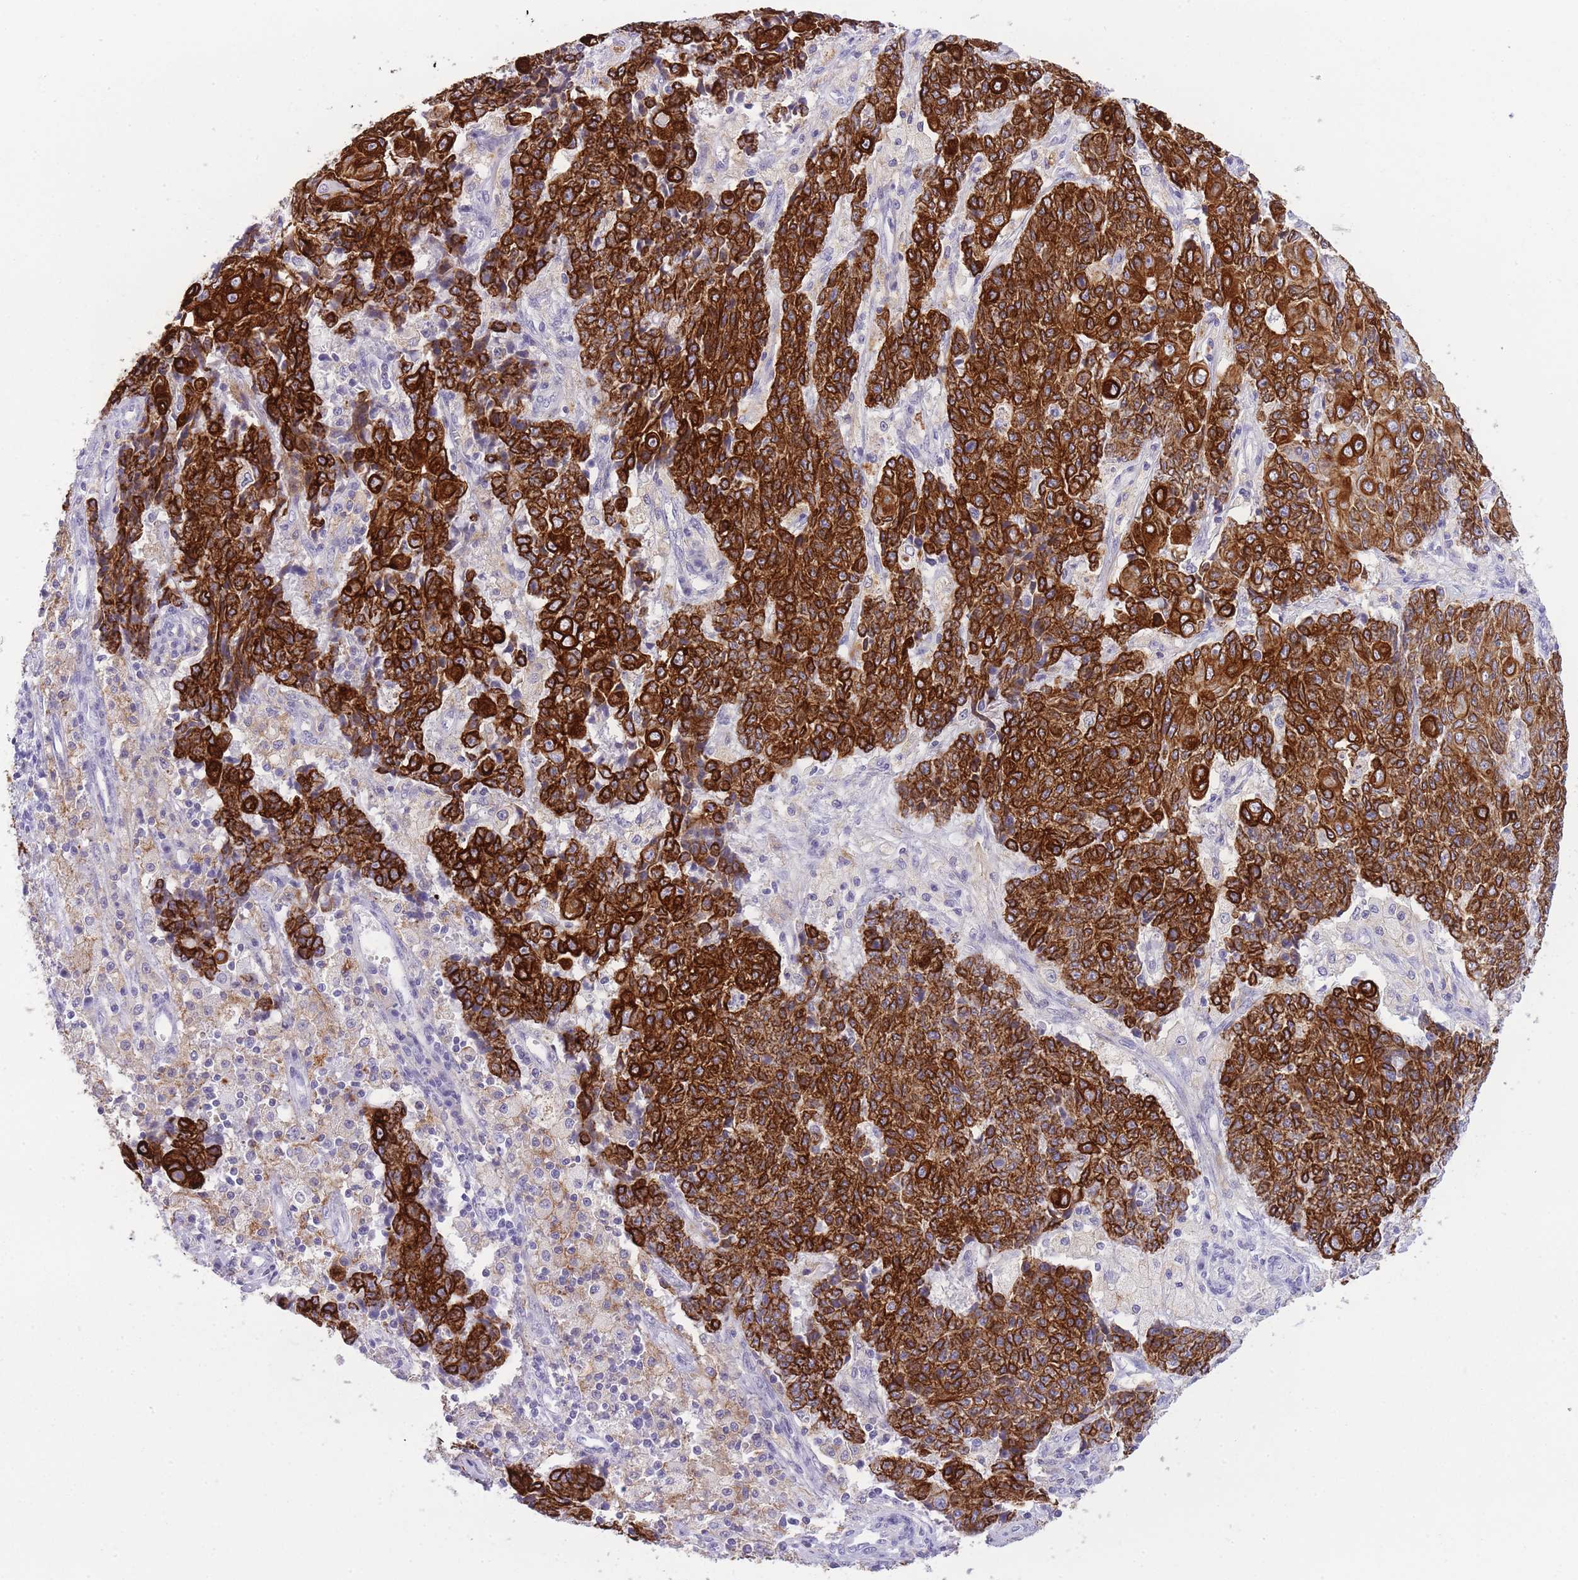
{"staining": {"intensity": "strong", "quantity": ">75%", "location": "cytoplasmic/membranous"}, "tissue": "ovarian cancer", "cell_type": "Tumor cells", "image_type": "cancer", "snomed": [{"axis": "morphology", "description": "Carcinoma, endometroid"}, {"axis": "topography", "description": "Ovary"}], "caption": "Human ovarian cancer (endometroid carcinoma) stained for a protein (brown) demonstrates strong cytoplasmic/membranous positive staining in approximately >75% of tumor cells.", "gene": "RADX", "patient": {"sex": "female", "age": 42}}